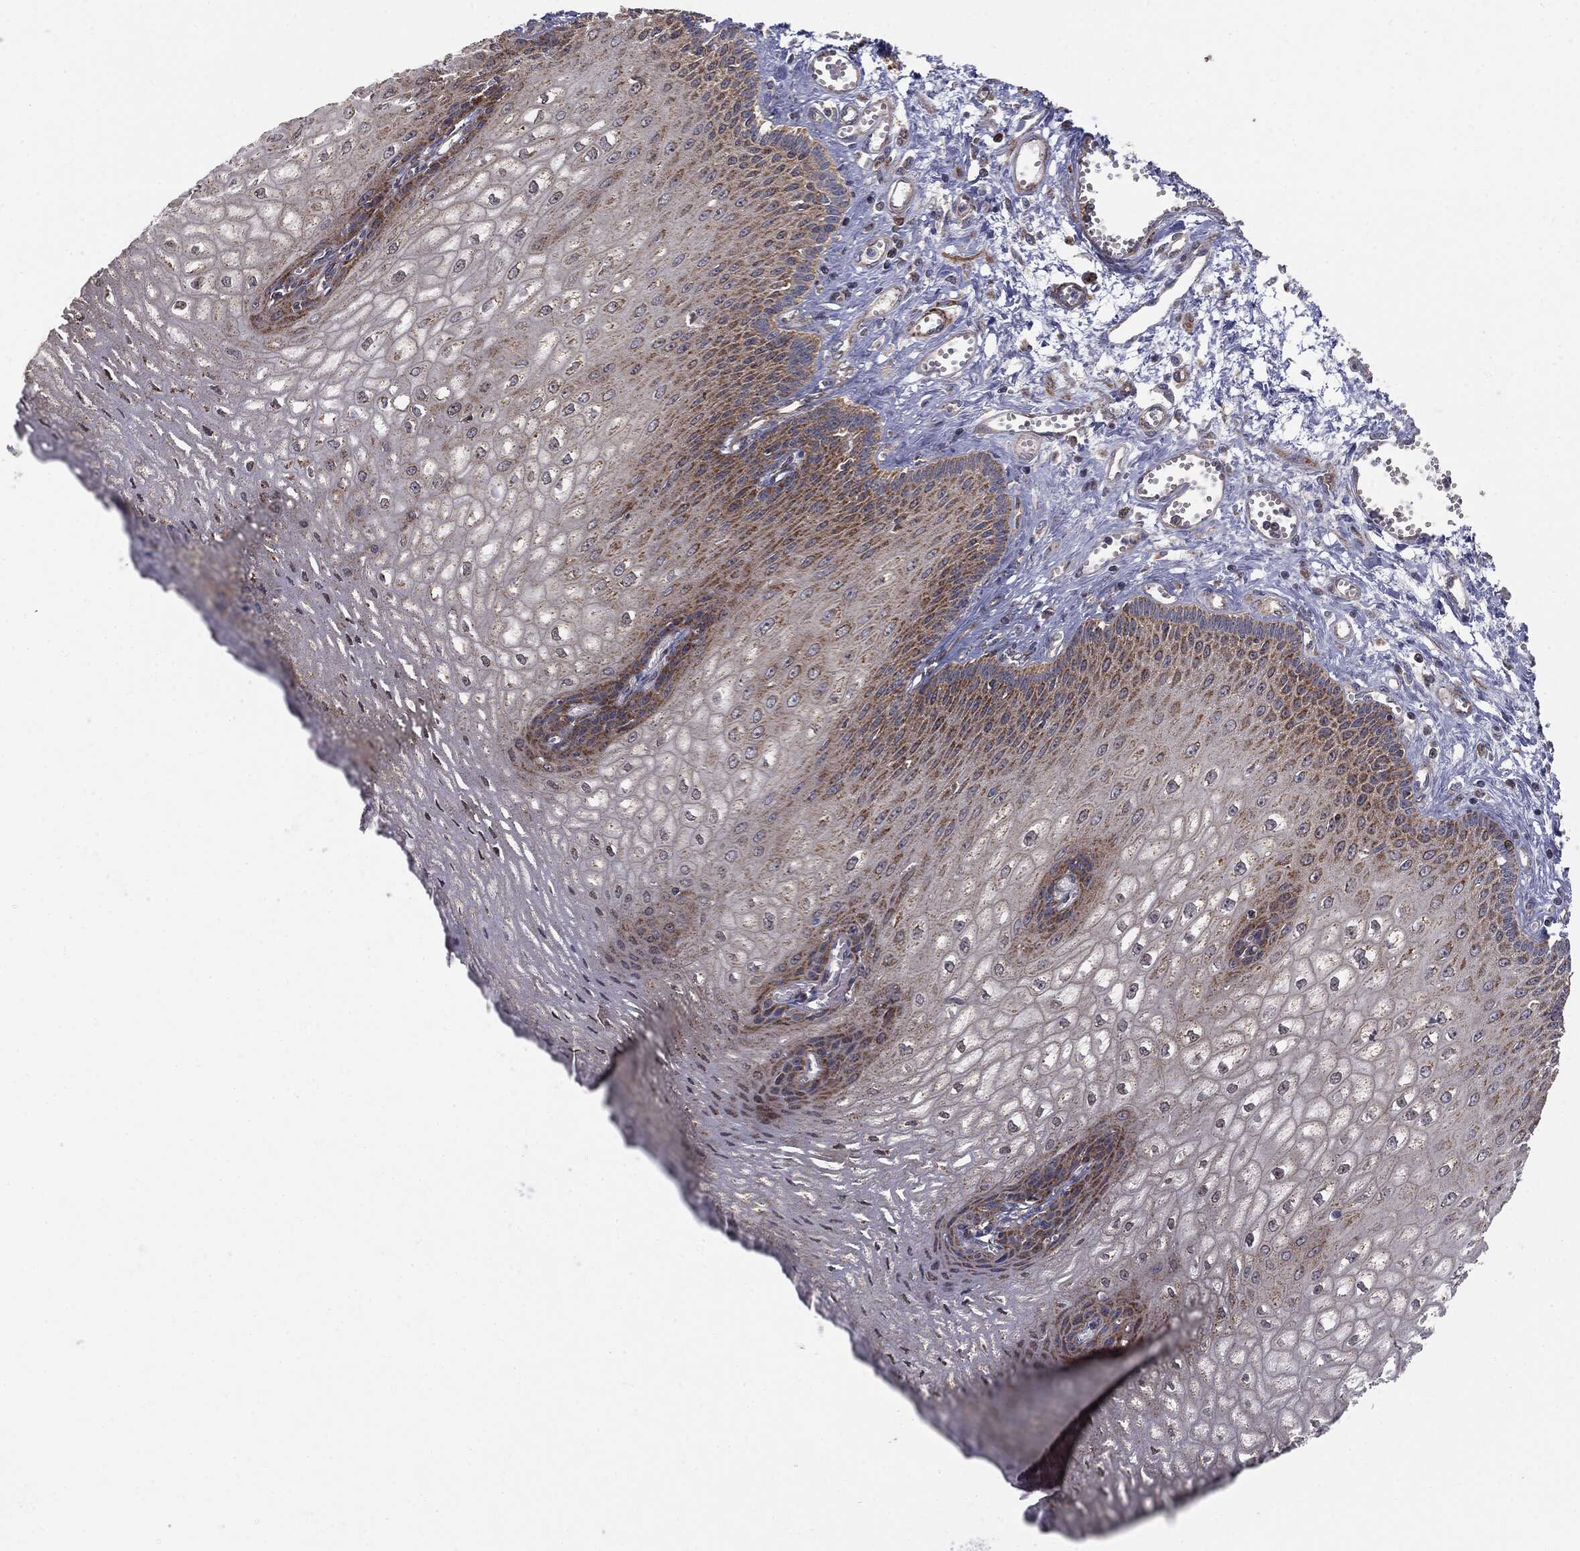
{"staining": {"intensity": "strong", "quantity": "25%-75%", "location": "cytoplasmic/membranous"}, "tissue": "esophagus", "cell_type": "Squamous epithelial cells", "image_type": "normal", "snomed": [{"axis": "morphology", "description": "Normal tissue, NOS"}, {"axis": "topography", "description": "Esophagus"}], "caption": "Immunohistochemistry photomicrograph of benign esophagus: human esophagus stained using IHC reveals high levels of strong protein expression localized specifically in the cytoplasmic/membranous of squamous epithelial cells, appearing as a cytoplasmic/membranous brown color.", "gene": "MTOR", "patient": {"sex": "male", "age": 58}}